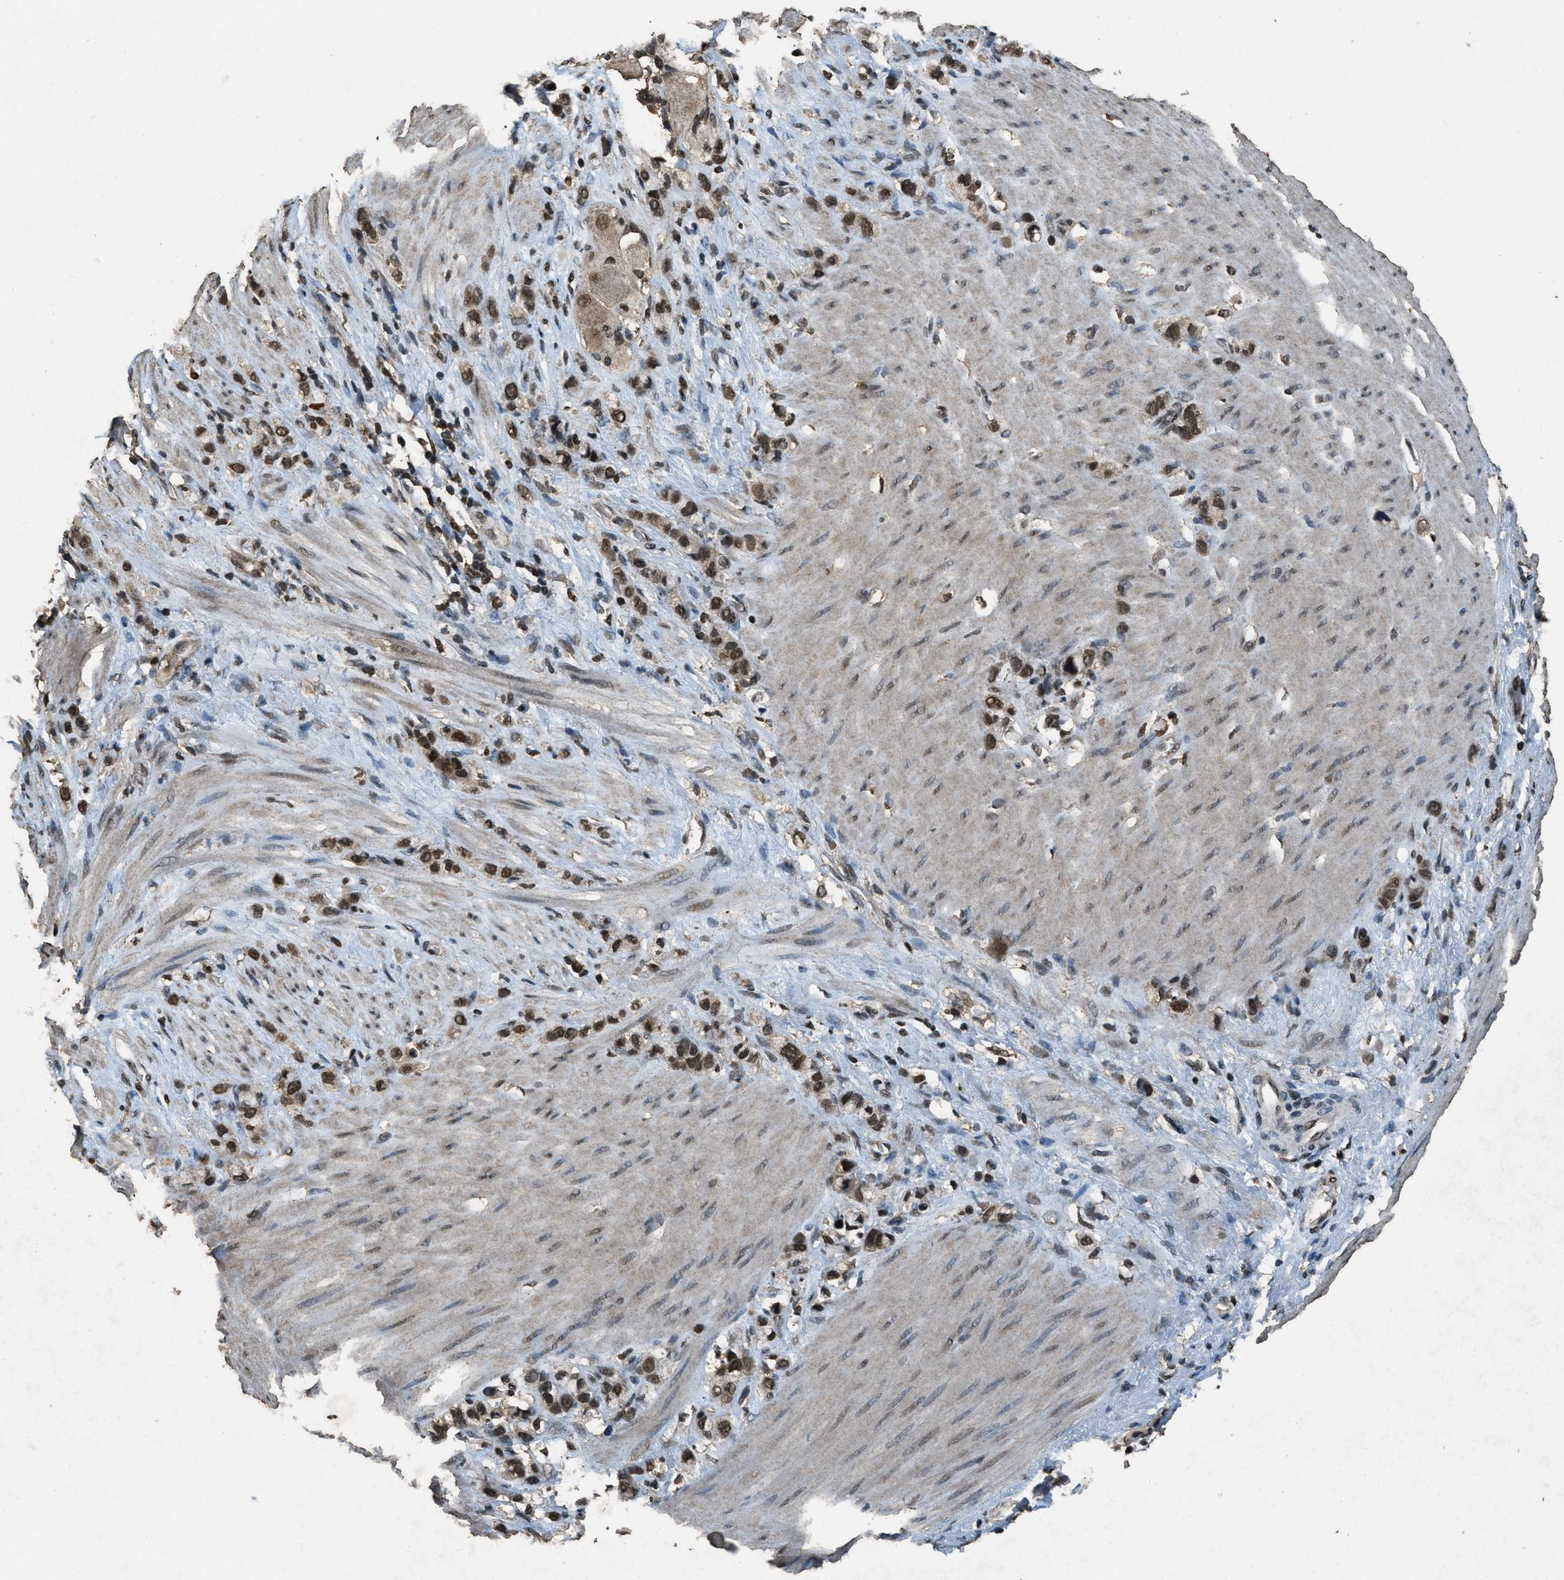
{"staining": {"intensity": "strong", "quantity": ">75%", "location": "nuclear"}, "tissue": "stomach cancer", "cell_type": "Tumor cells", "image_type": "cancer", "snomed": [{"axis": "morphology", "description": "Normal tissue, NOS"}, {"axis": "morphology", "description": "Adenocarcinoma, NOS"}, {"axis": "morphology", "description": "Adenocarcinoma, High grade"}, {"axis": "topography", "description": "Stomach, upper"}, {"axis": "topography", "description": "Stomach"}], "caption": "Immunohistochemistry histopathology image of neoplastic tissue: stomach cancer stained using immunohistochemistry (IHC) displays high levels of strong protein expression localized specifically in the nuclear of tumor cells, appearing as a nuclear brown color.", "gene": "MYB", "patient": {"sex": "female", "age": 65}}